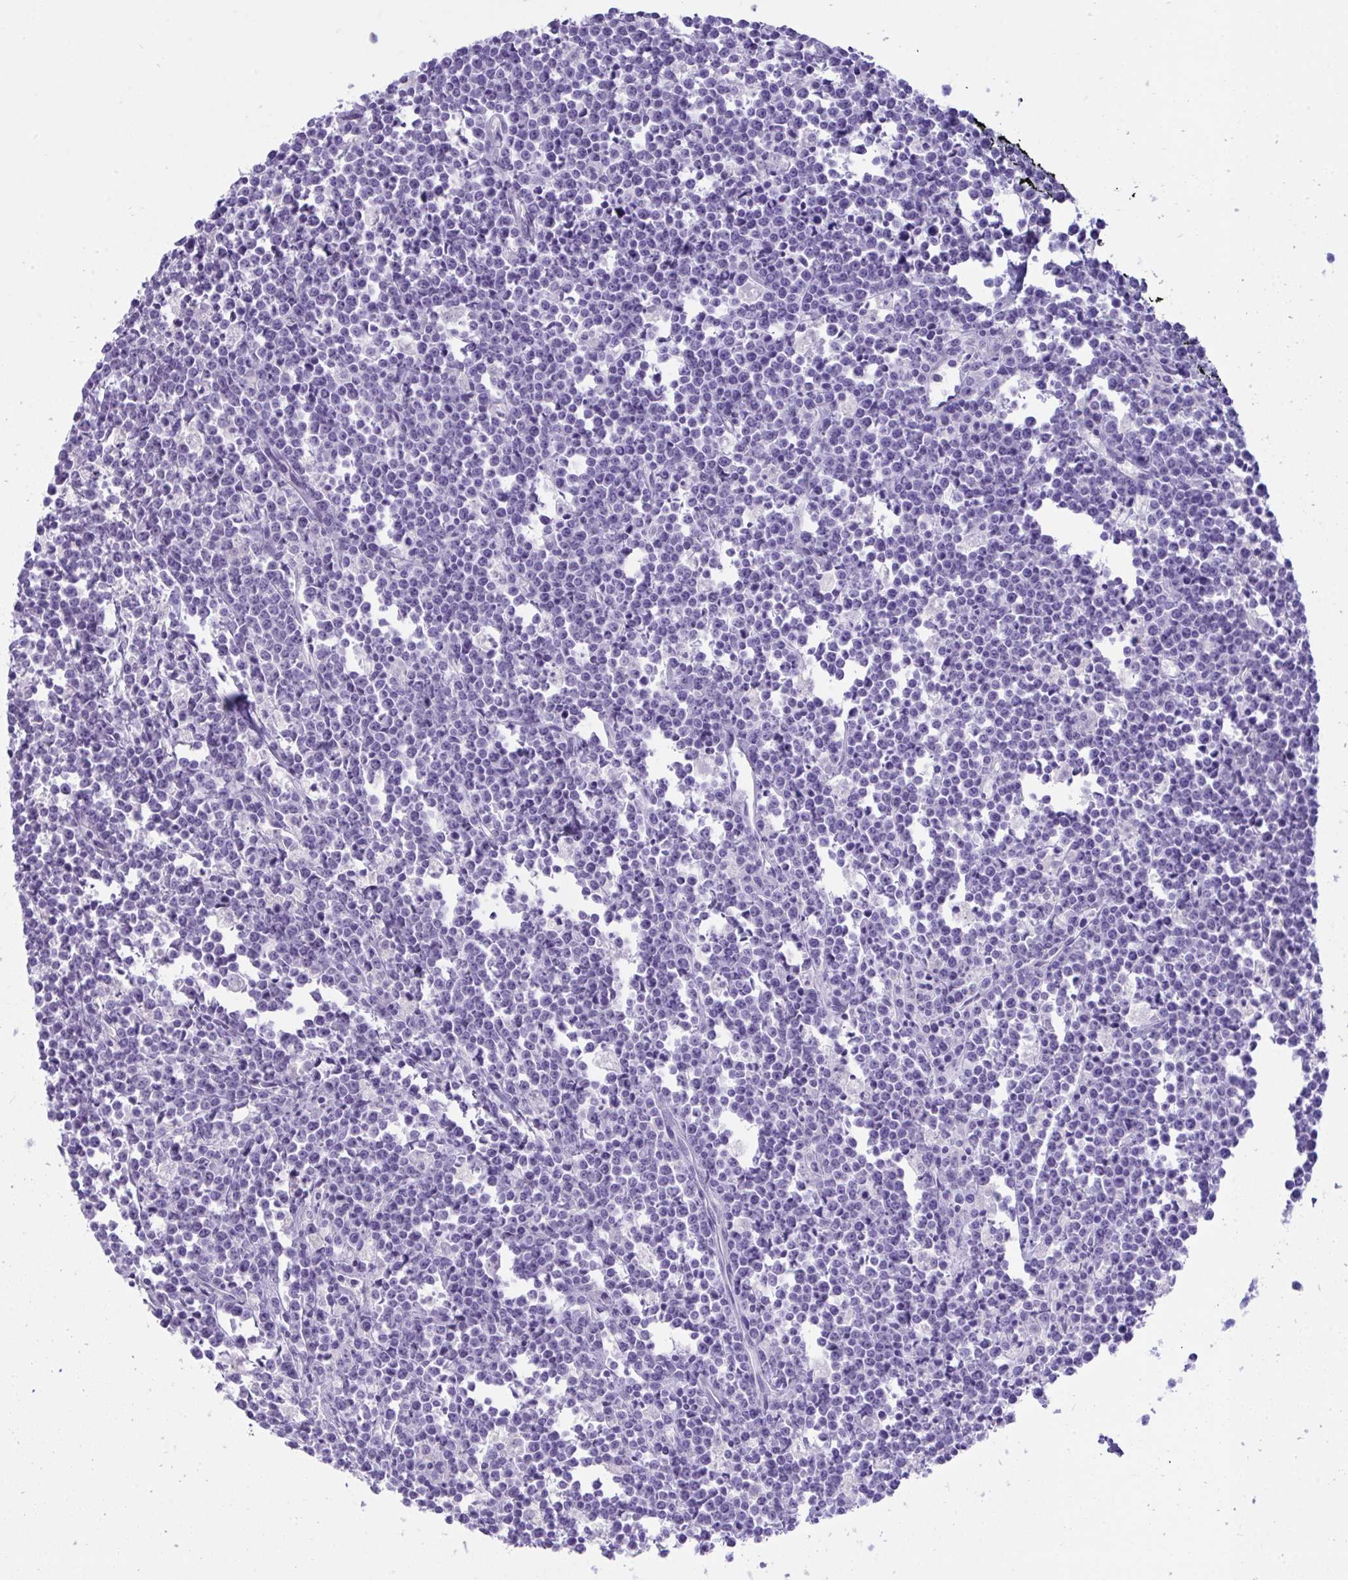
{"staining": {"intensity": "negative", "quantity": "none", "location": "none"}, "tissue": "lymphoma", "cell_type": "Tumor cells", "image_type": "cancer", "snomed": [{"axis": "morphology", "description": "Malignant lymphoma, non-Hodgkin's type, High grade"}, {"axis": "topography", "description": "Small intestine"}], "caption": "The photomicrograph shows no significant positivity in tumor cells of lymphoma.", "gene": "GLB1L2", "patient": {"sex": "female", "age": 56}}